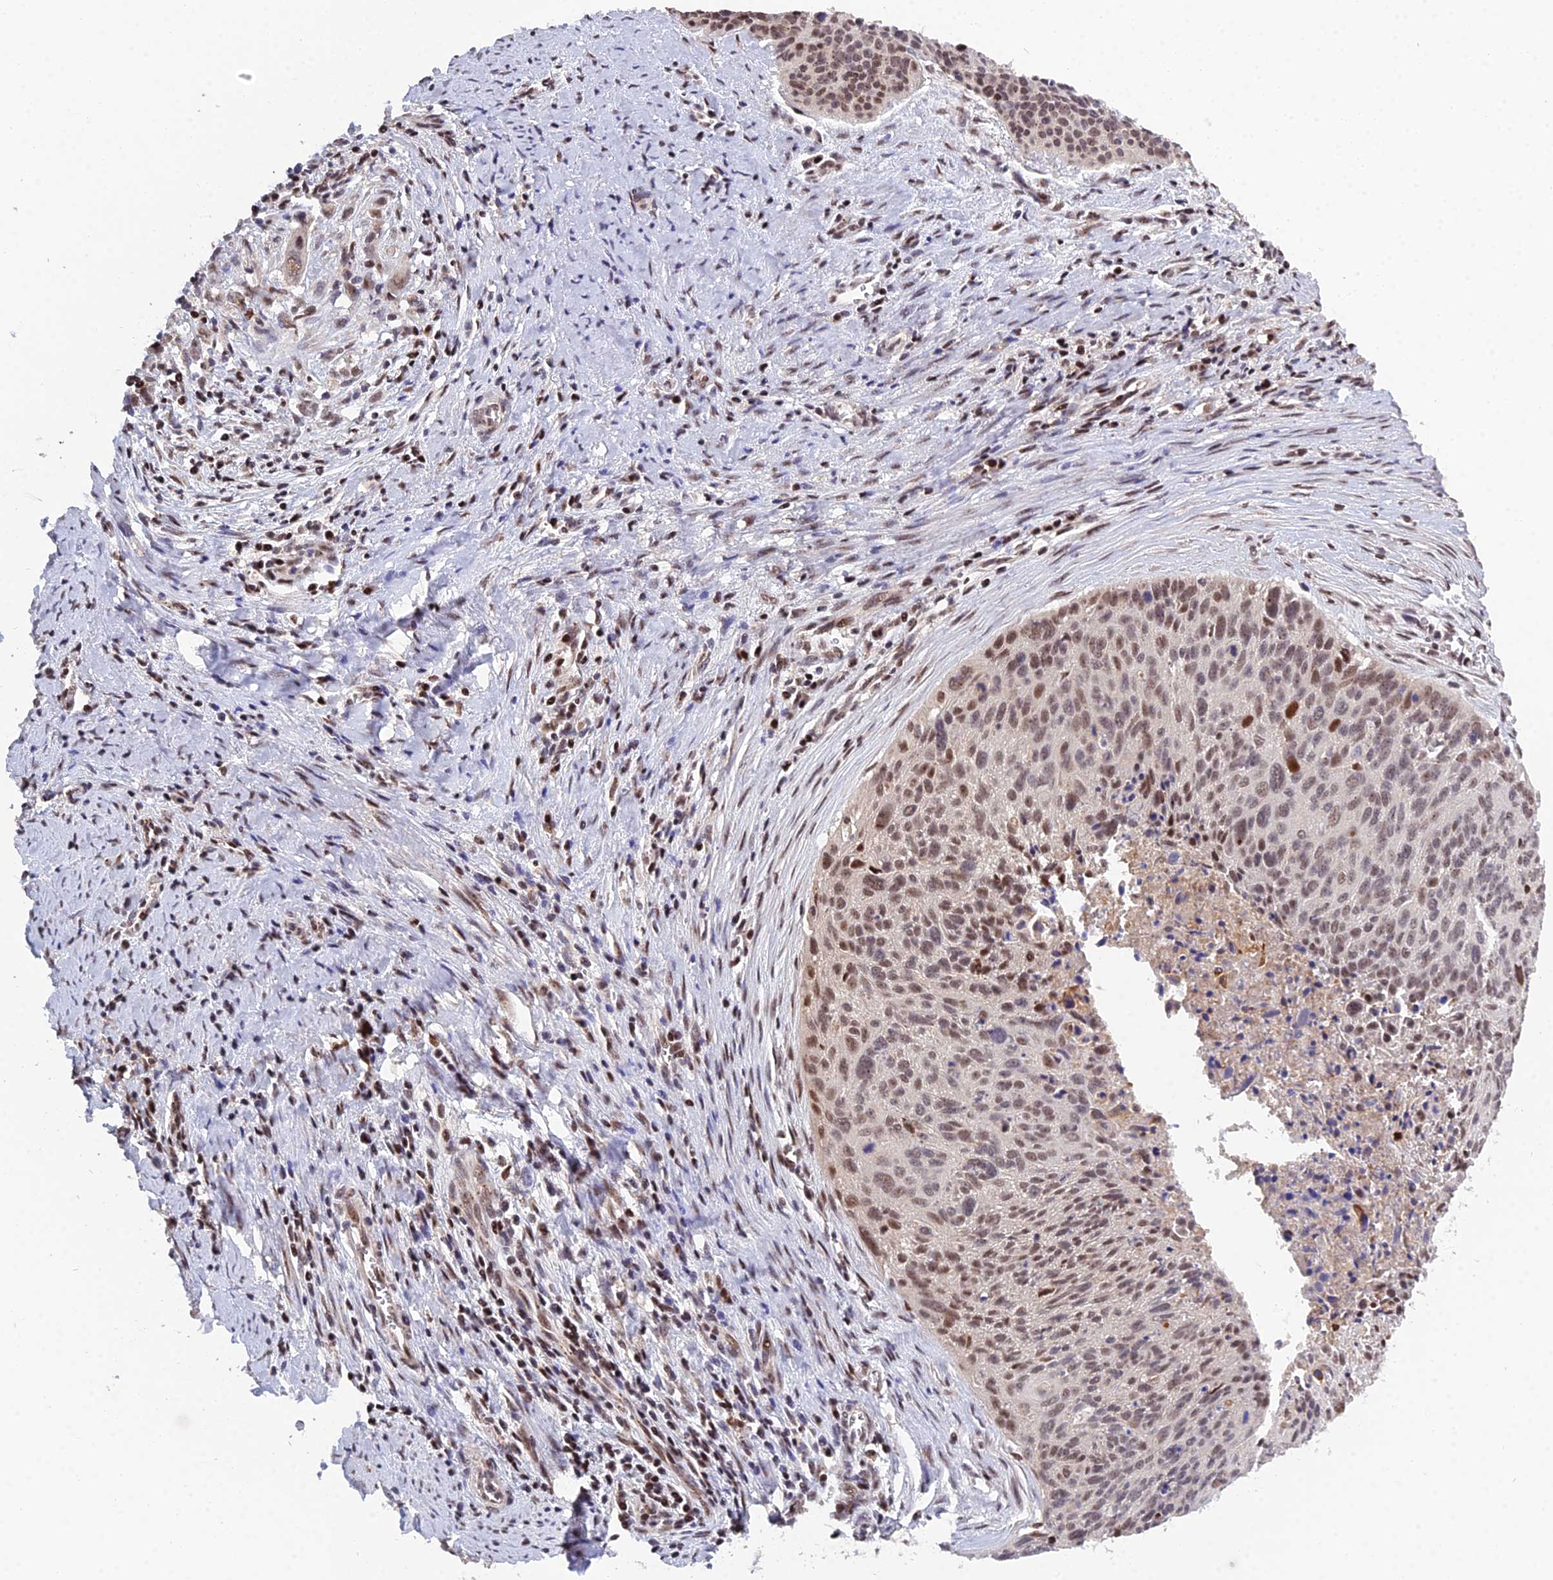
{"staining": {"intensity": "moderate", "quantity": ">75%", "location": "nuclear"}, "tissue": "cervical cancer", "cell_type": "Tumor cells", "image_type": "cancer", "snomed": [{"axis": "morphology", "description": "Squamous cell carcinoma, NOS"}, {"axis": "topography", "description": "Cervix"}], "caption": "Squamous cell carcinoma (cervical) tissue shows moderate nuclear expression in approximately >75% of tumor cells", "gene": "ARL2", "patient": {"sex": "female", "age": 55}}